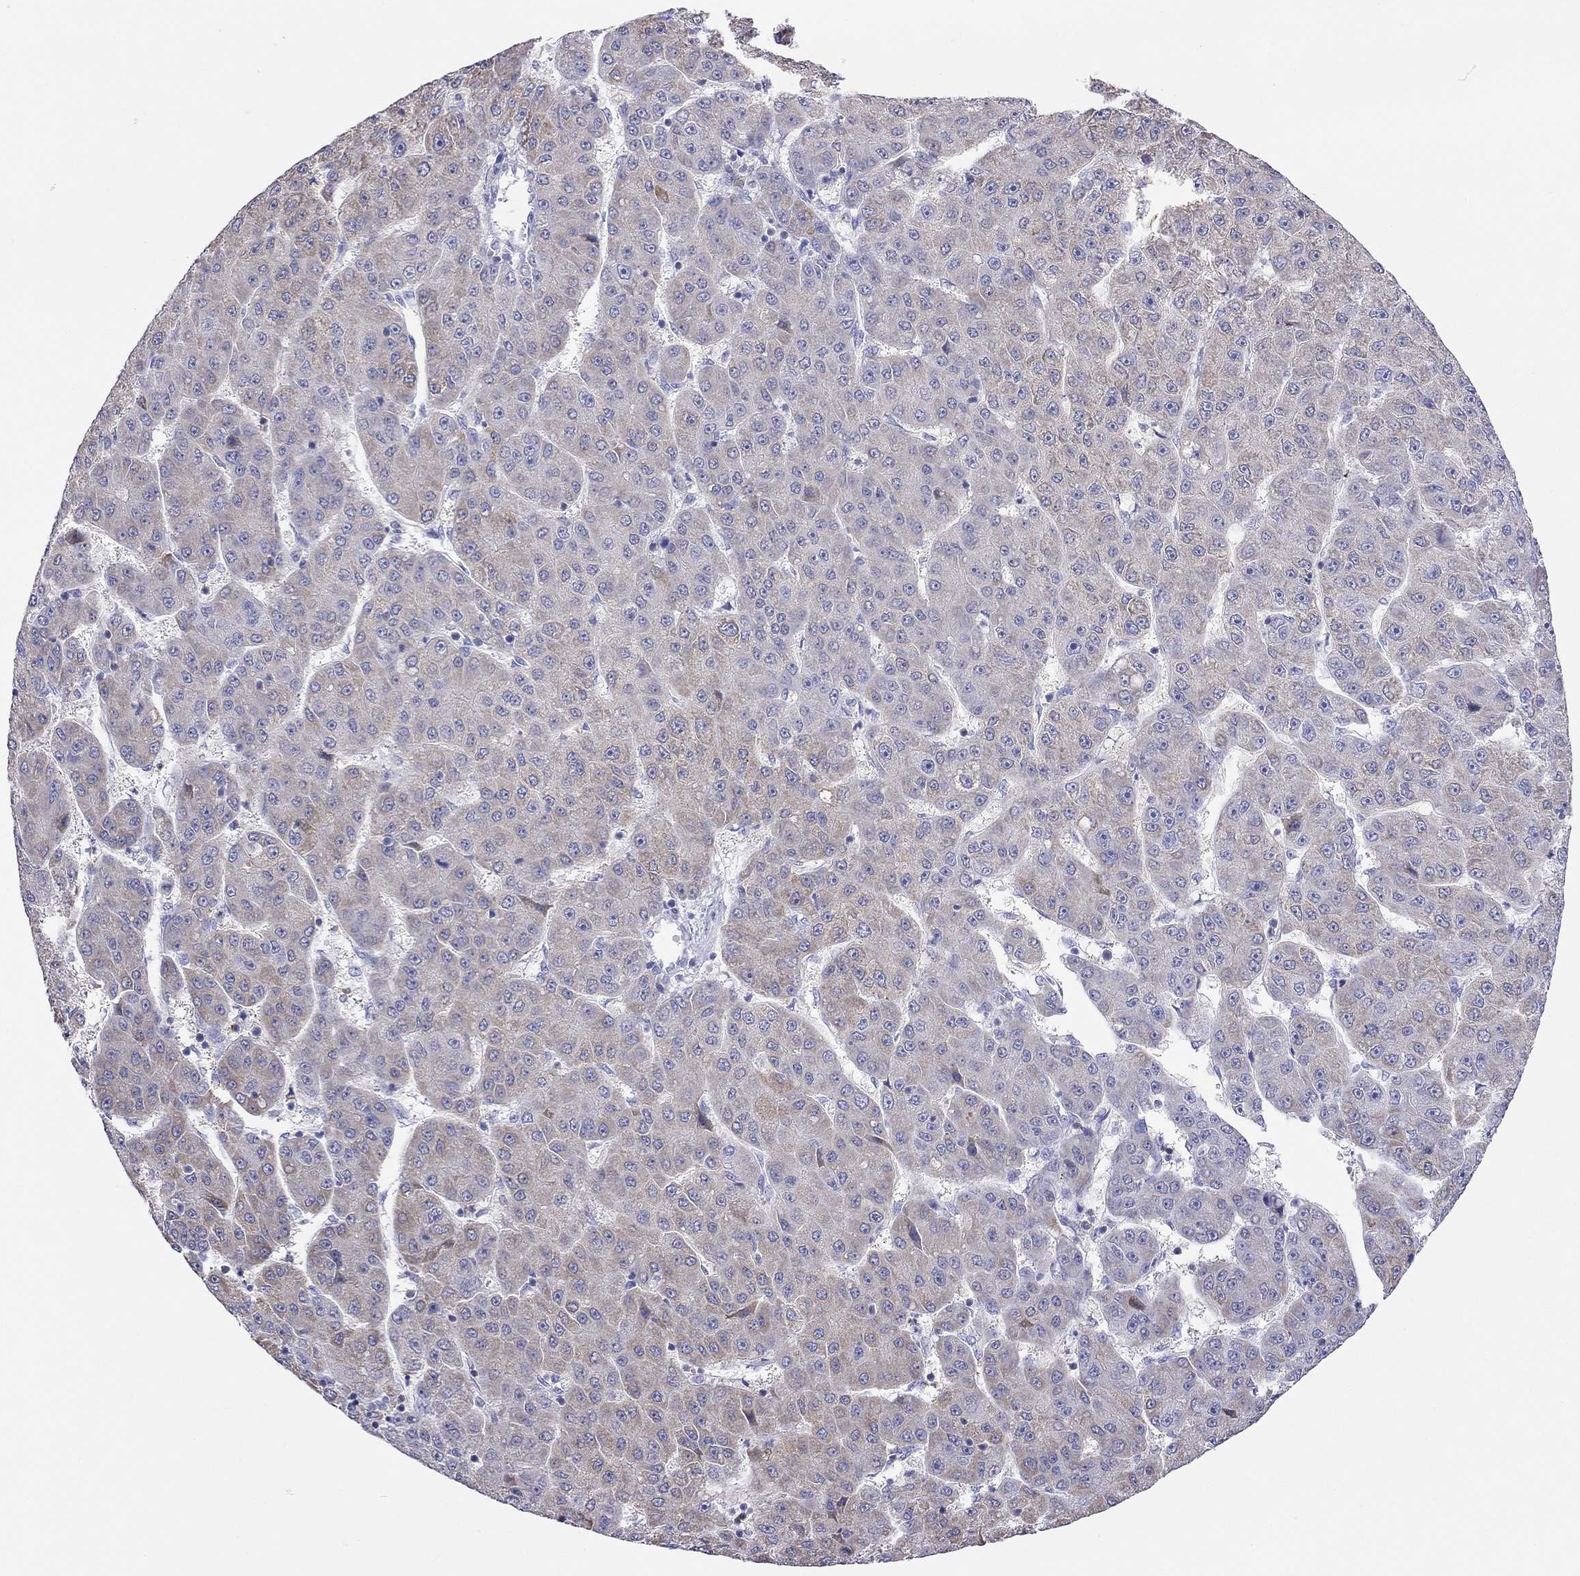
{"staining": {"intensity": "weak", "quantity": "<25%", "location": "cytoplasmic/membranous"}, "tissue": "liver cancer", "cell_type": "Tumor cells", "image_type": "cancer", "snomed": [{"axis": "morphology", "description": "Carcinoma, Hepatocellular, NOS"}, {"axis": "topography", "description": "Liver"}], "caption": "Liver cancer stained for a protein using immunohistochemistry reveals no expression tumor cells.", "gene": "SLC46A2", "patient": {"sex": "male", "age": 67}}